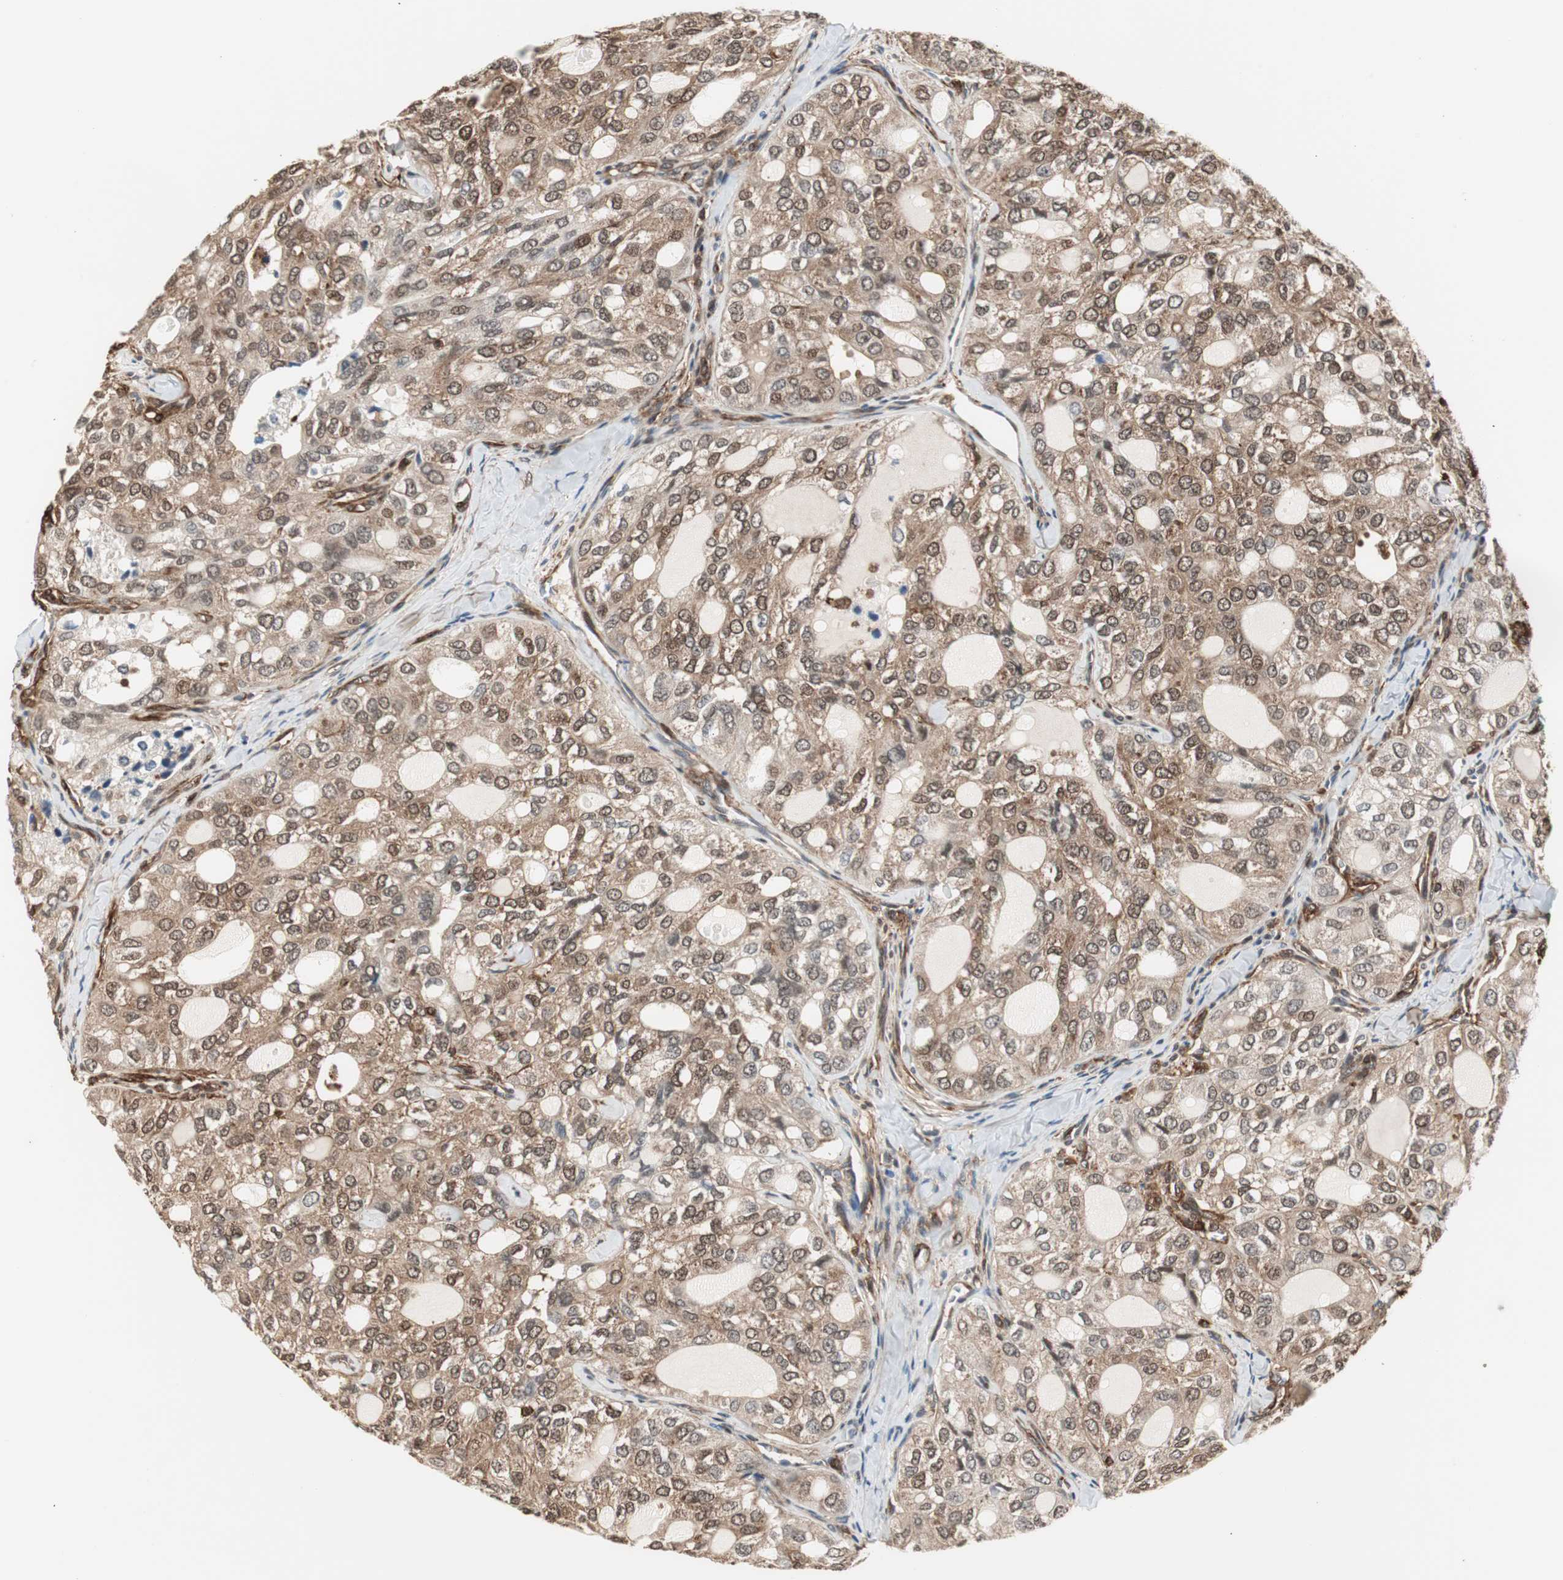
{"staining": {"intensity": "moderate", "quantity": ">75%", "location": "cytoplasmic/membranous"}, "tissue": "thyroid cancer", "cell_type": "Tumor cells", "image_type": "cancer", "snomed": [{"axis": "morphology", "description": "Follicular adenoma carcinoma, NOS"}, {"axis": "topography", "description": "Thyroid gland"}], "caption": "IHC (DAB) staining of thyroid cancer displays moderate cytoplasmic/membranous protein expression in approximately >75% of tumor cells. Nuclei are stained in blue.", "gene": "PTPN11", "patient": {"sex": "male", "age": 75}}